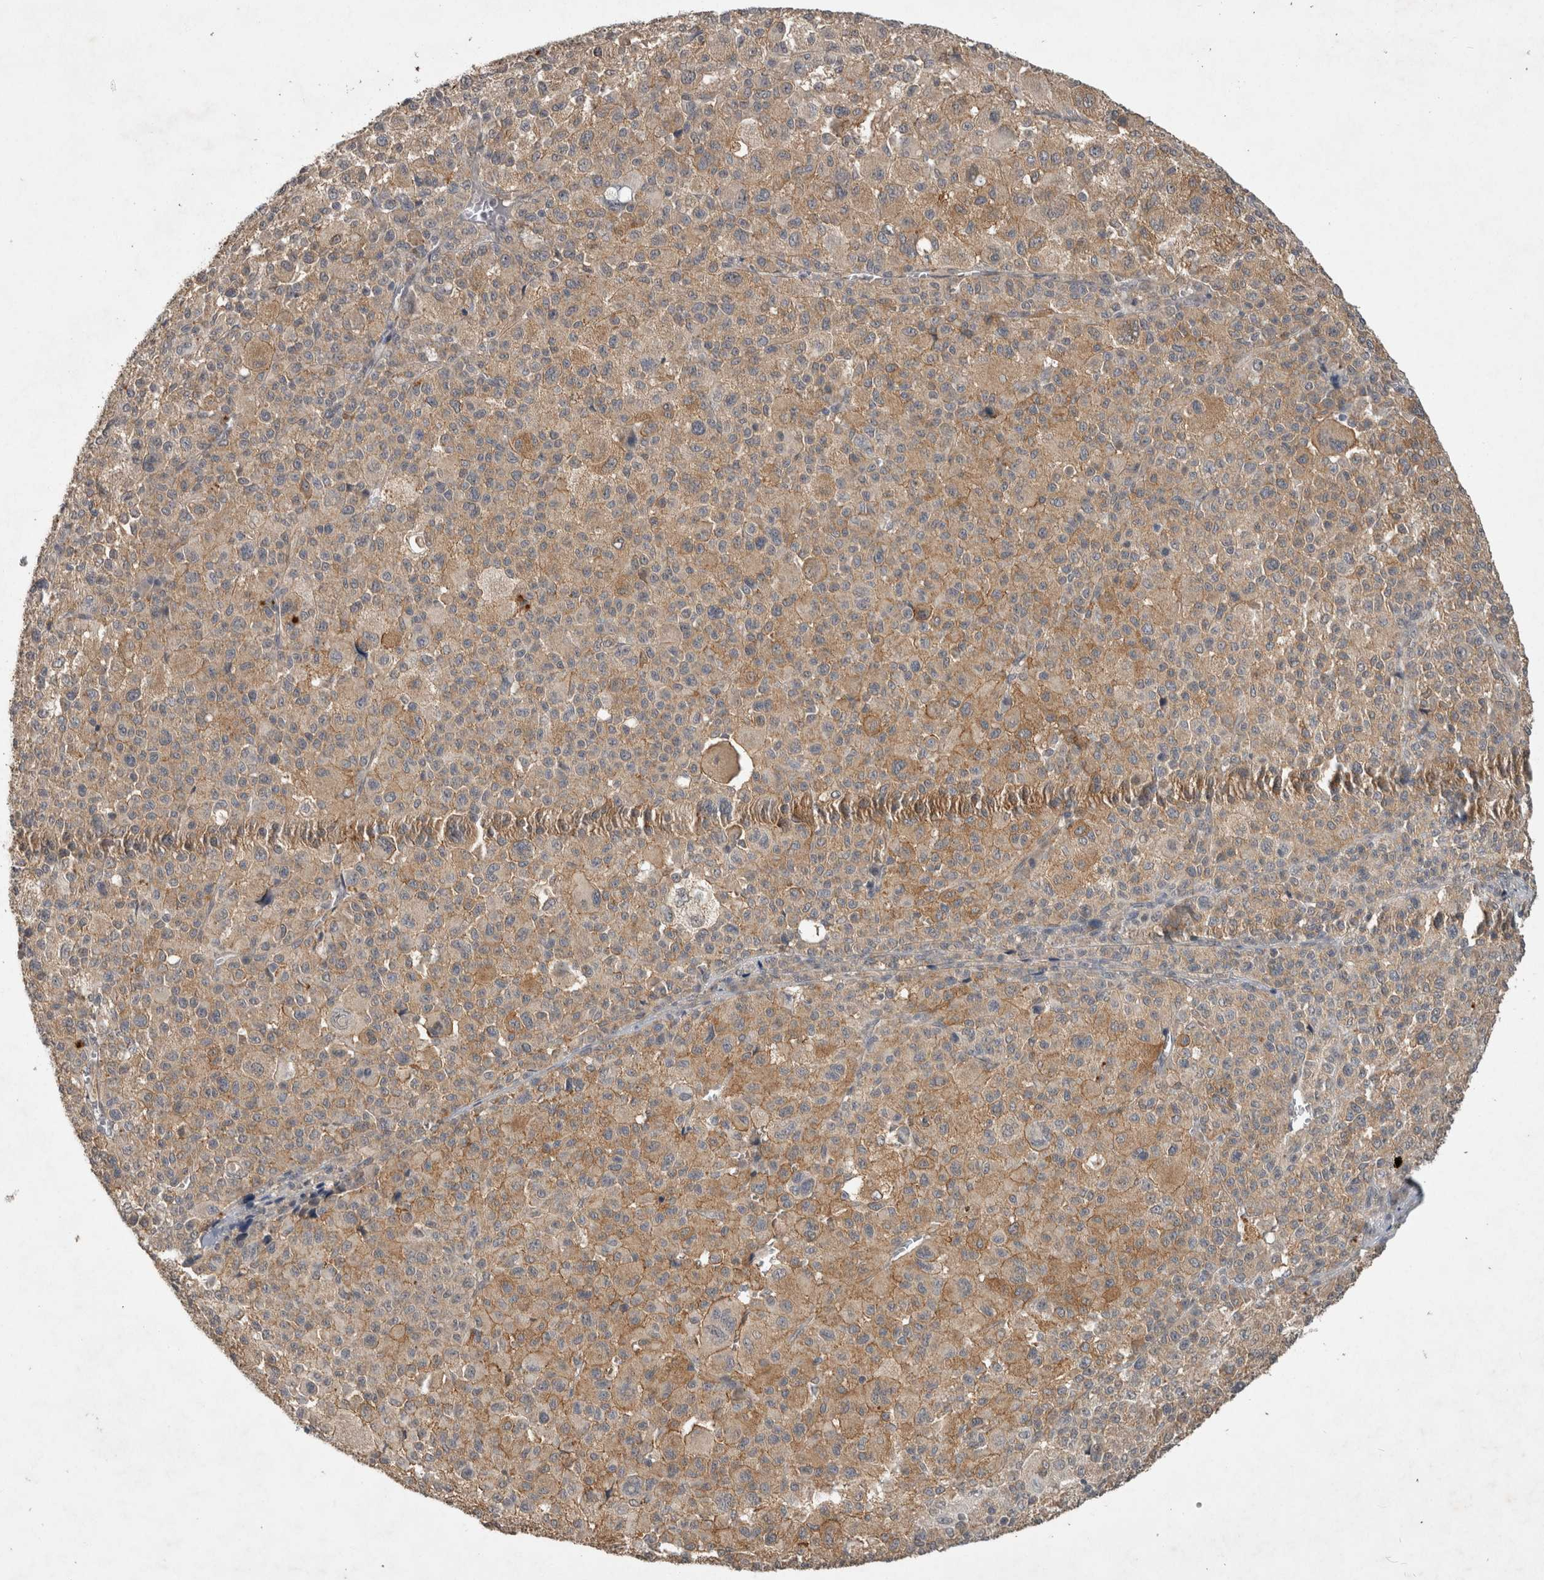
{"staining": {"intensity": "moderate", "quantity": "25%-75%", "location": "cytoplasmic/membranous"}, "tissue": "melanoma", "cell_type": "Tumor cells", "image_type": "cancer", "snomed": [{"axis": "morphology", "description": "Malignant melanoma, Metastatic site"}, {"axis": "topography", "description": "Skin"}], "caption": "About 25%-75% of tumor cells in melanoma reveal moderate cytoplasmic/membranous protein positivity as visualized by brown immunohistochemical staining.", "gene": "RHPN1", "patient": {"sex": "female", "age": 74}}